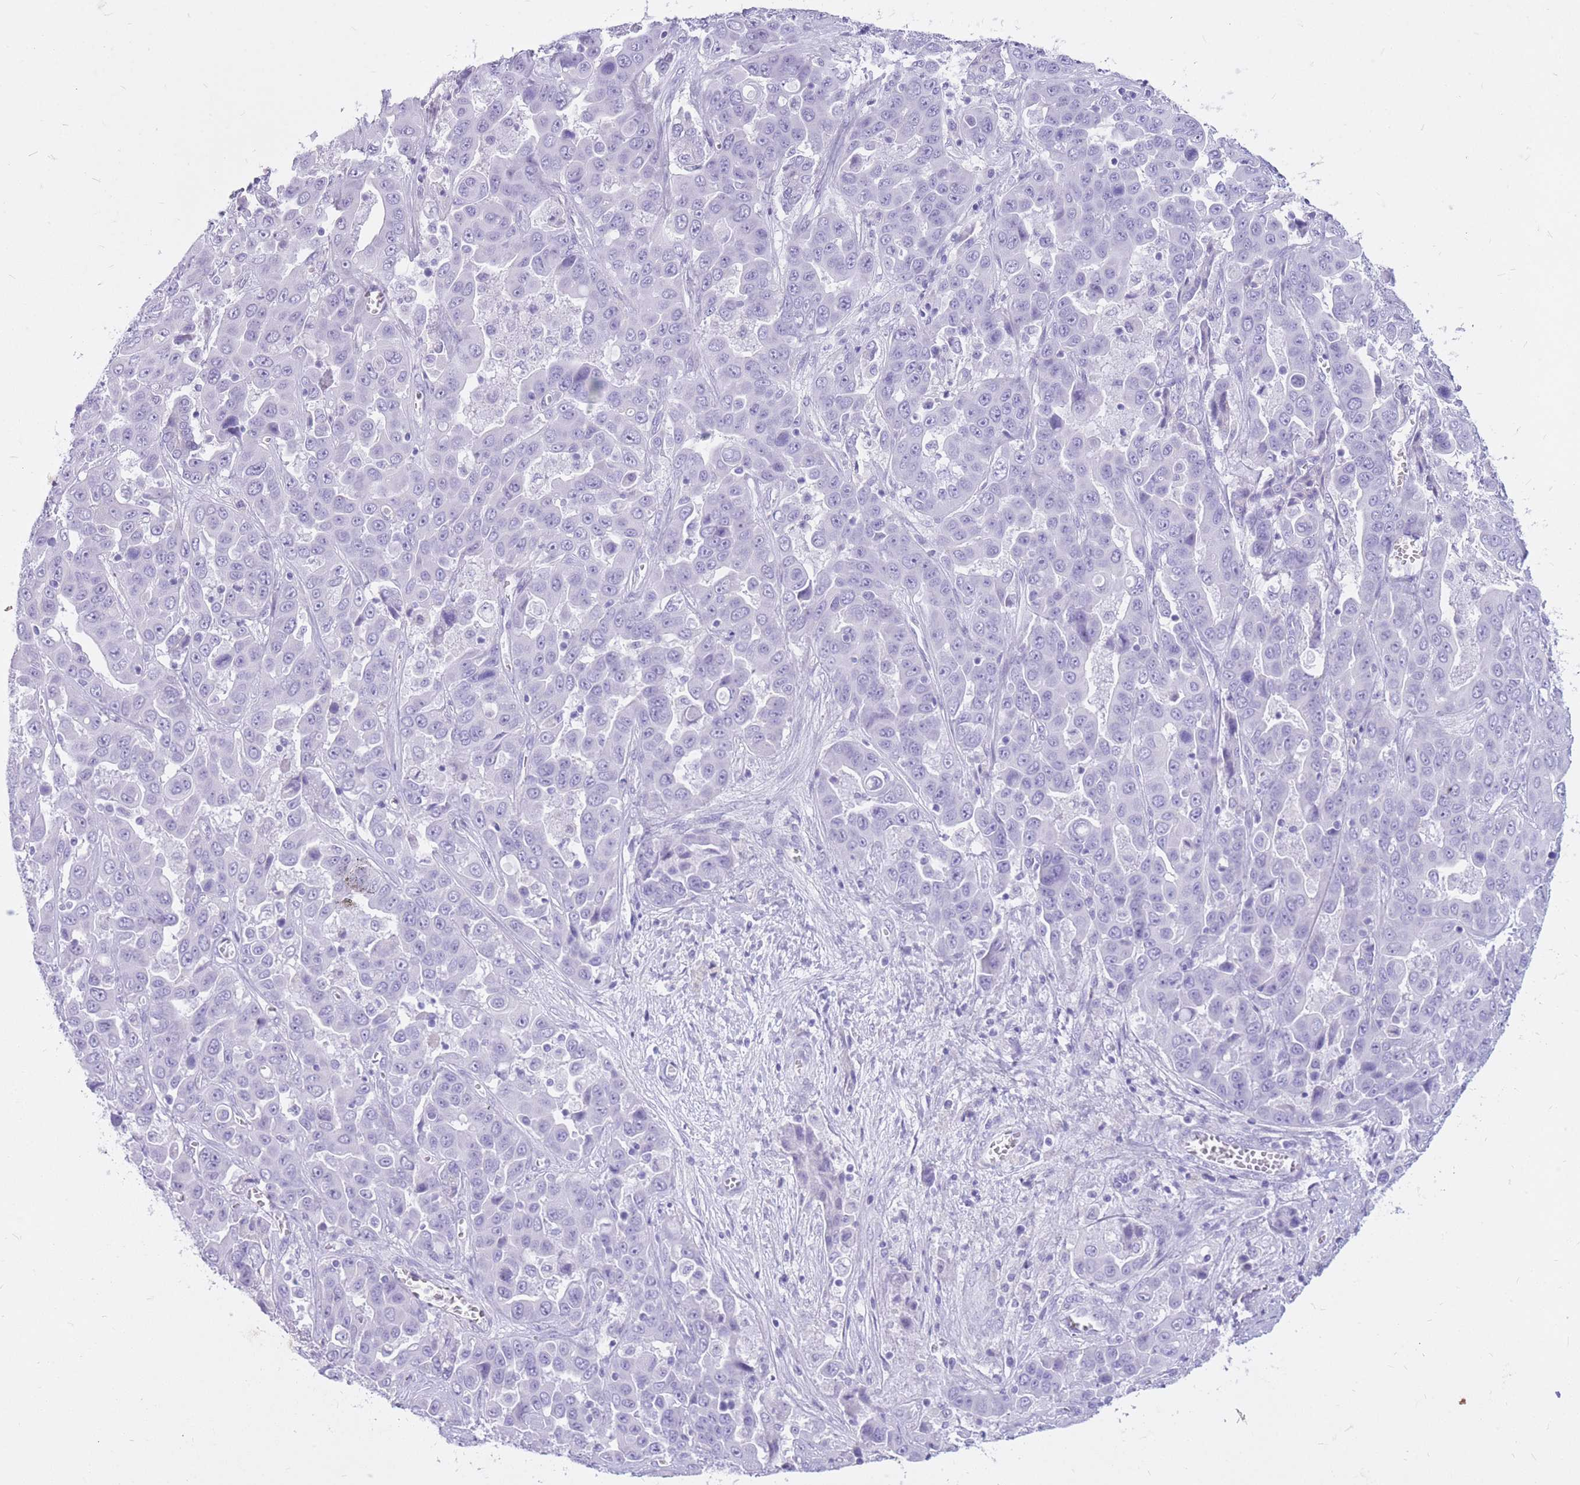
{"staining": {"intensity": "negative", "quantity": "none", "location": "none"}, "tissue": "liver cancer", "cell_type": "Tumor cells", "image_type": "cancer", "snomed": [{"axis": "morphology", "description": "Cholangiocarcinoma"}, {"axis": "topography", "description": "Liver"}], "caption": "Immunohistochemistry image of human liver cancer stained for a protein (brown), which shows no positivity in tumor cells.", "gene": "CYP21A2", "patient": {"sex": "female", "age": 52}}